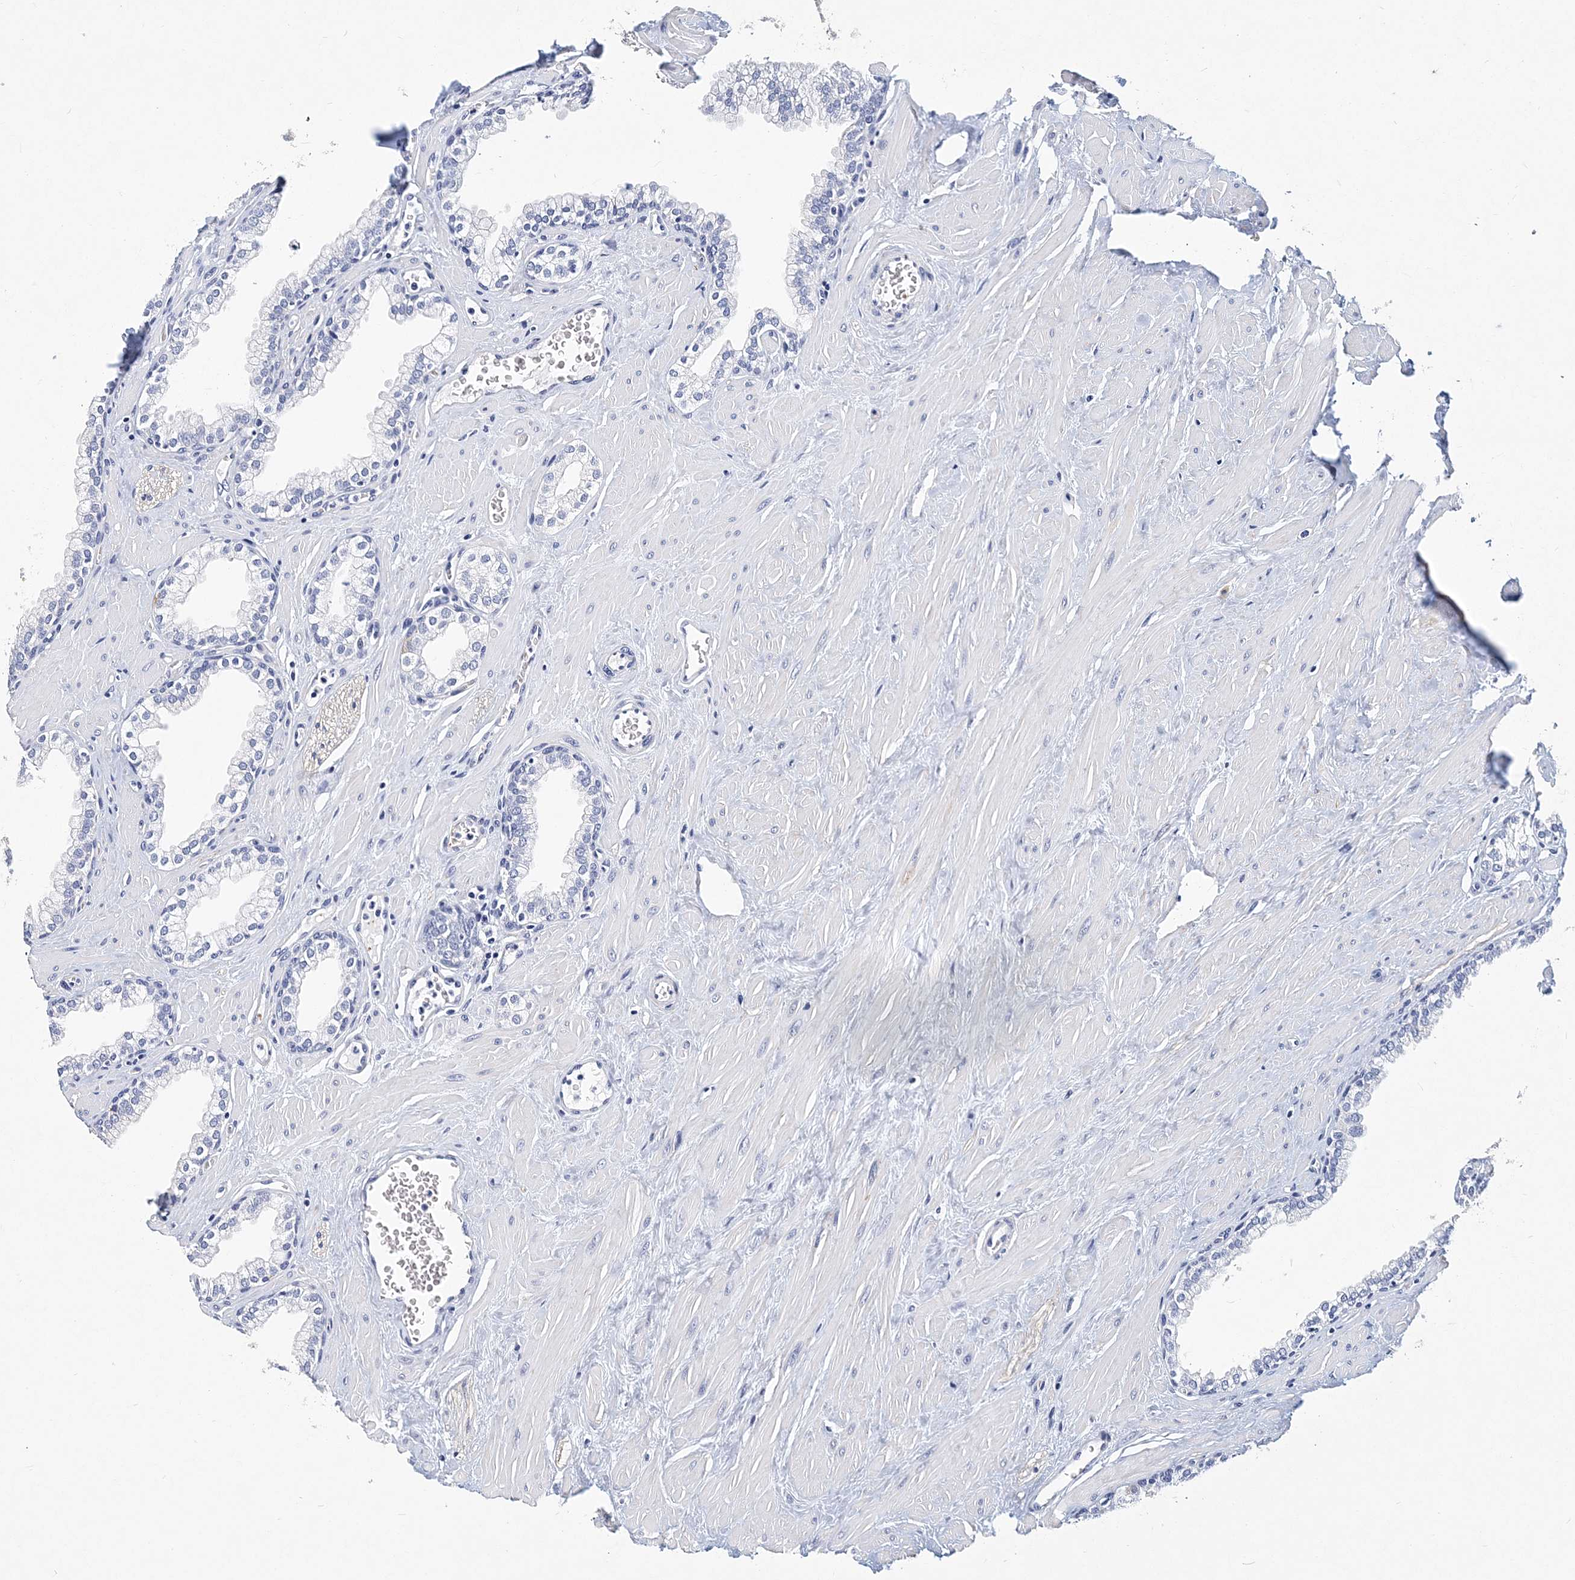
{"staining": {"intensity": "negative", "quantity": "none", "location": "none"}, "tissue": "prostate", "cell_type": "Glandular cells", "image_type": "normal", "snomed": [{"axis": "morphology", "description": "Normal tissue, NOS"}, {"axis": "morphology", "description": "Urothelial carcinoma, Low grade"}, {"axis": "topography", "description": "Urinary bladder"}, {"axis": "topography", "description": "Prostate"}], "caption": "This is an immunohistochemistry (IHC) photomicrograph of normal human prostate. There is no expression in glandular cells.", "gene": "ITGA2B", "patient": {"sex": "male", "age": 60}}